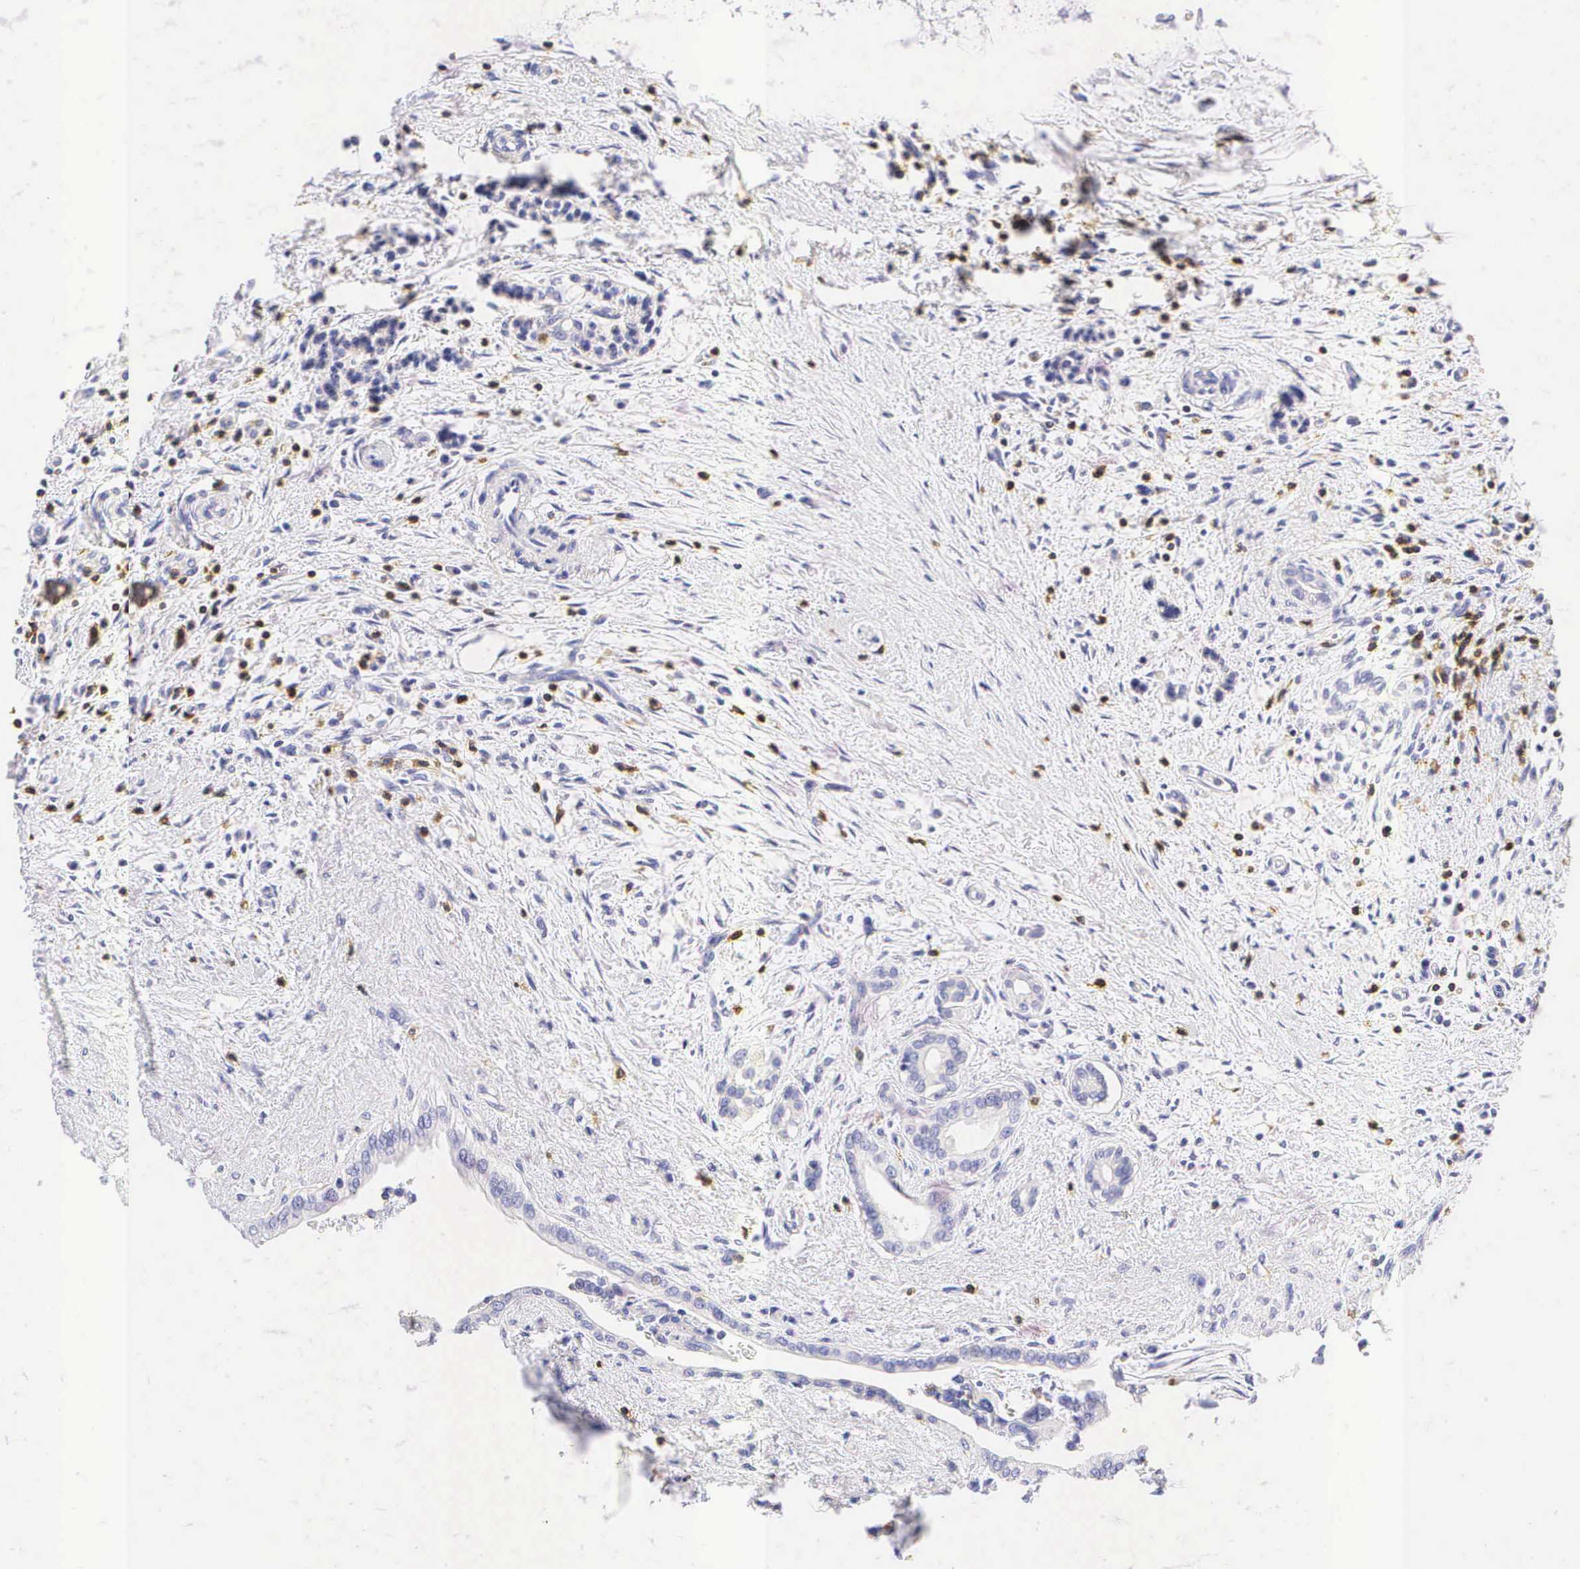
{"staining": {"intensity": "negative", "quantity": "none", "location": "none"}, "tissue": "pancreas", "cell_type": "Exocrine glandular cells", "image_type": "normal", "snomed": [{"axis": "morphology", "description": "Normal tissue, NOS"}, {"axis": "topography", "description": "Pancreas"}], "caption": "Exocrine glandular cells show no significant staining in unremarkable pancreas. (DAB (3,3'-diaminobenzidine) immunohistochemistry with hematoxylin counter stain).", "gene": "CD3E", "patient": {"sex": "male", "age": 73}}